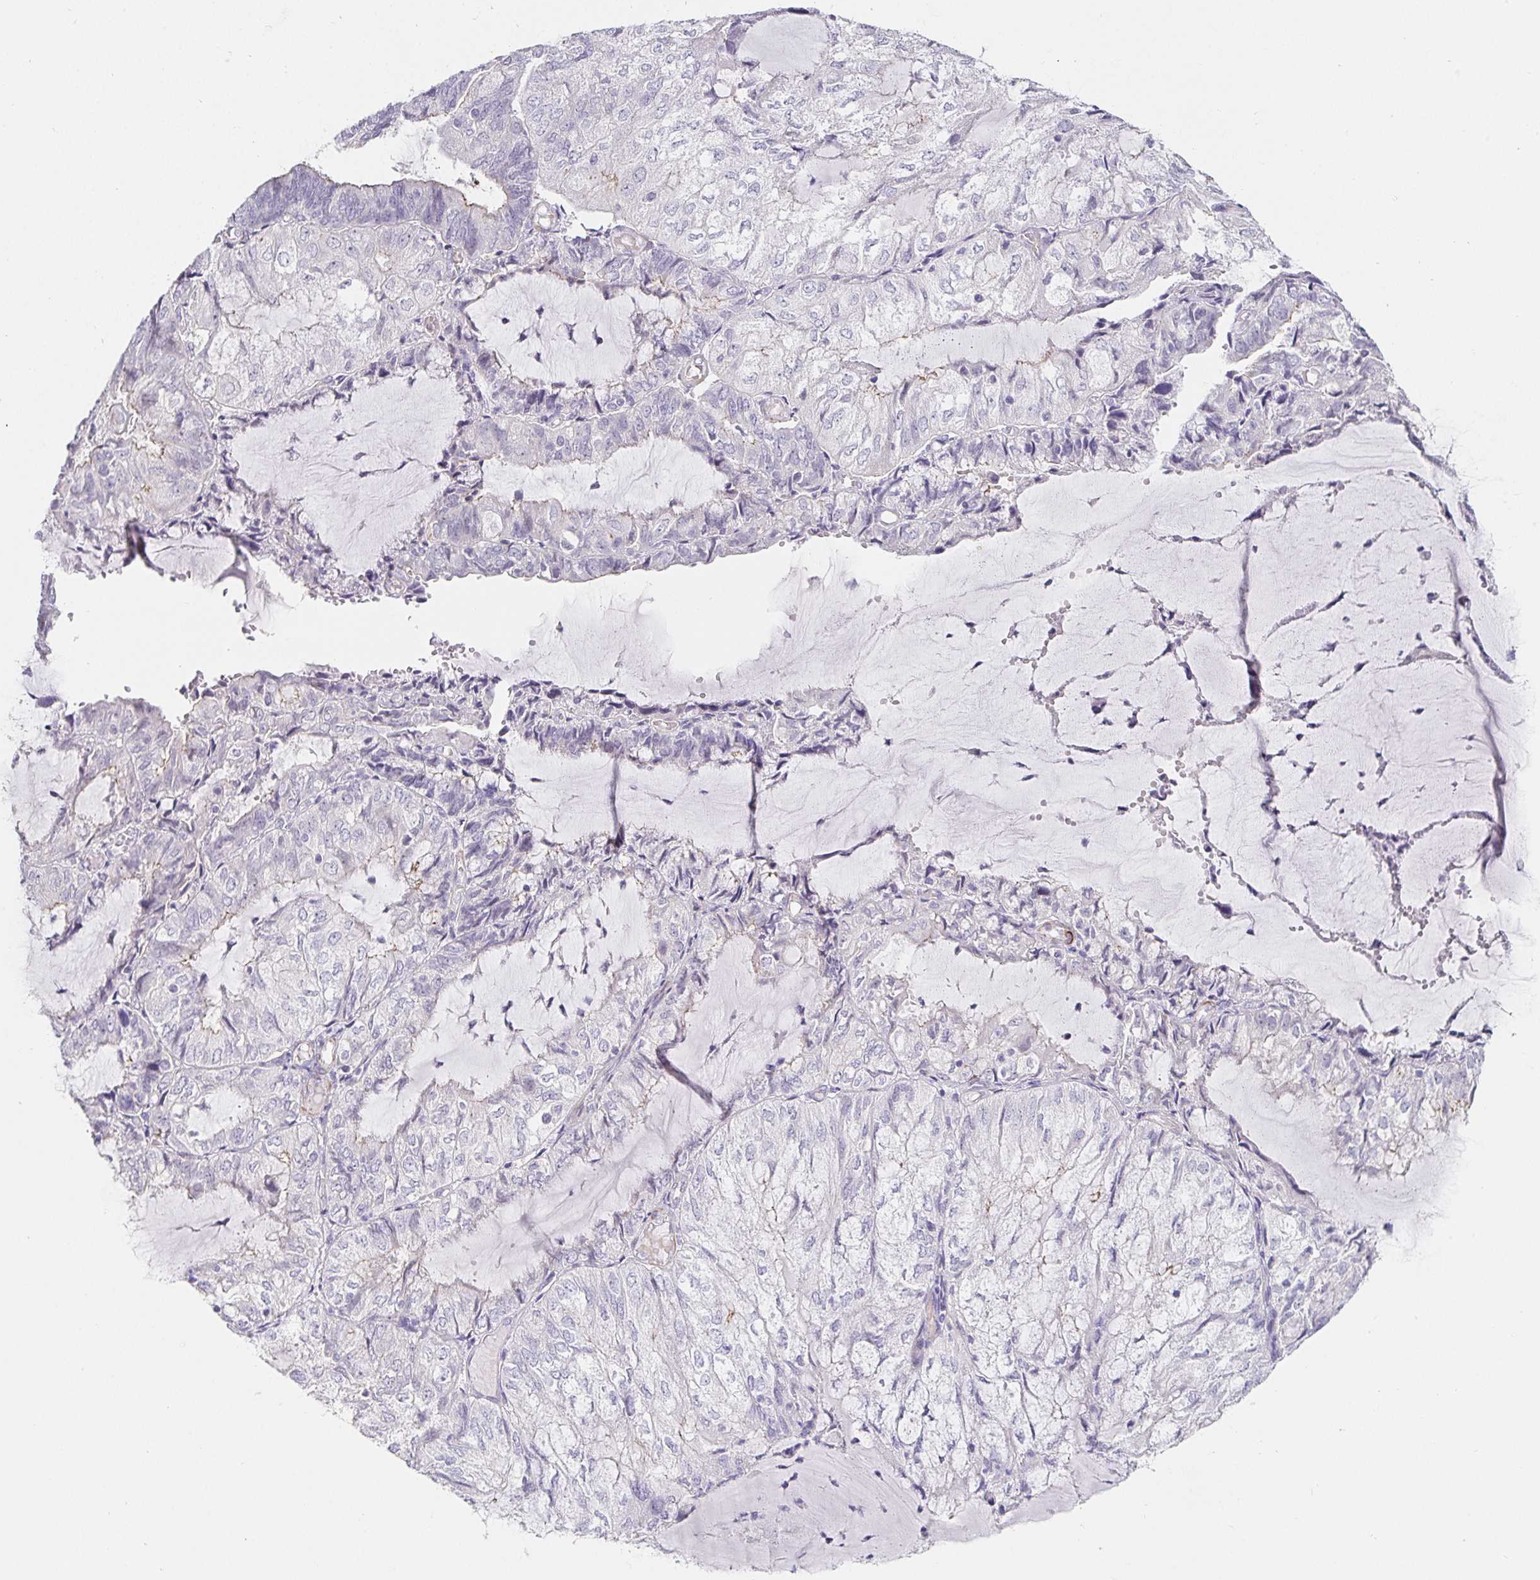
{"staining": {"intensity": "negative", "quantity": "none", "location": "none"}, "tissue": "endometrial cancer", "cell_type": "Tumor cells", "image_type": "cancer", "snomed": [{"axis": "morphology", "description": "Adenocarcinoma, NOS"}, {"axis": "topography", "description": "Endometrium"}], "caption": "Immunohistochemistry (IHC) image of neoplastic tissue: human endometrial cancer stained with DAB (3,3'-diaminobenzidine) exhibits no significant protein expression in tumor cells.", "gene": "PDX1", "patient": {"sex": "female", "age": 81}}